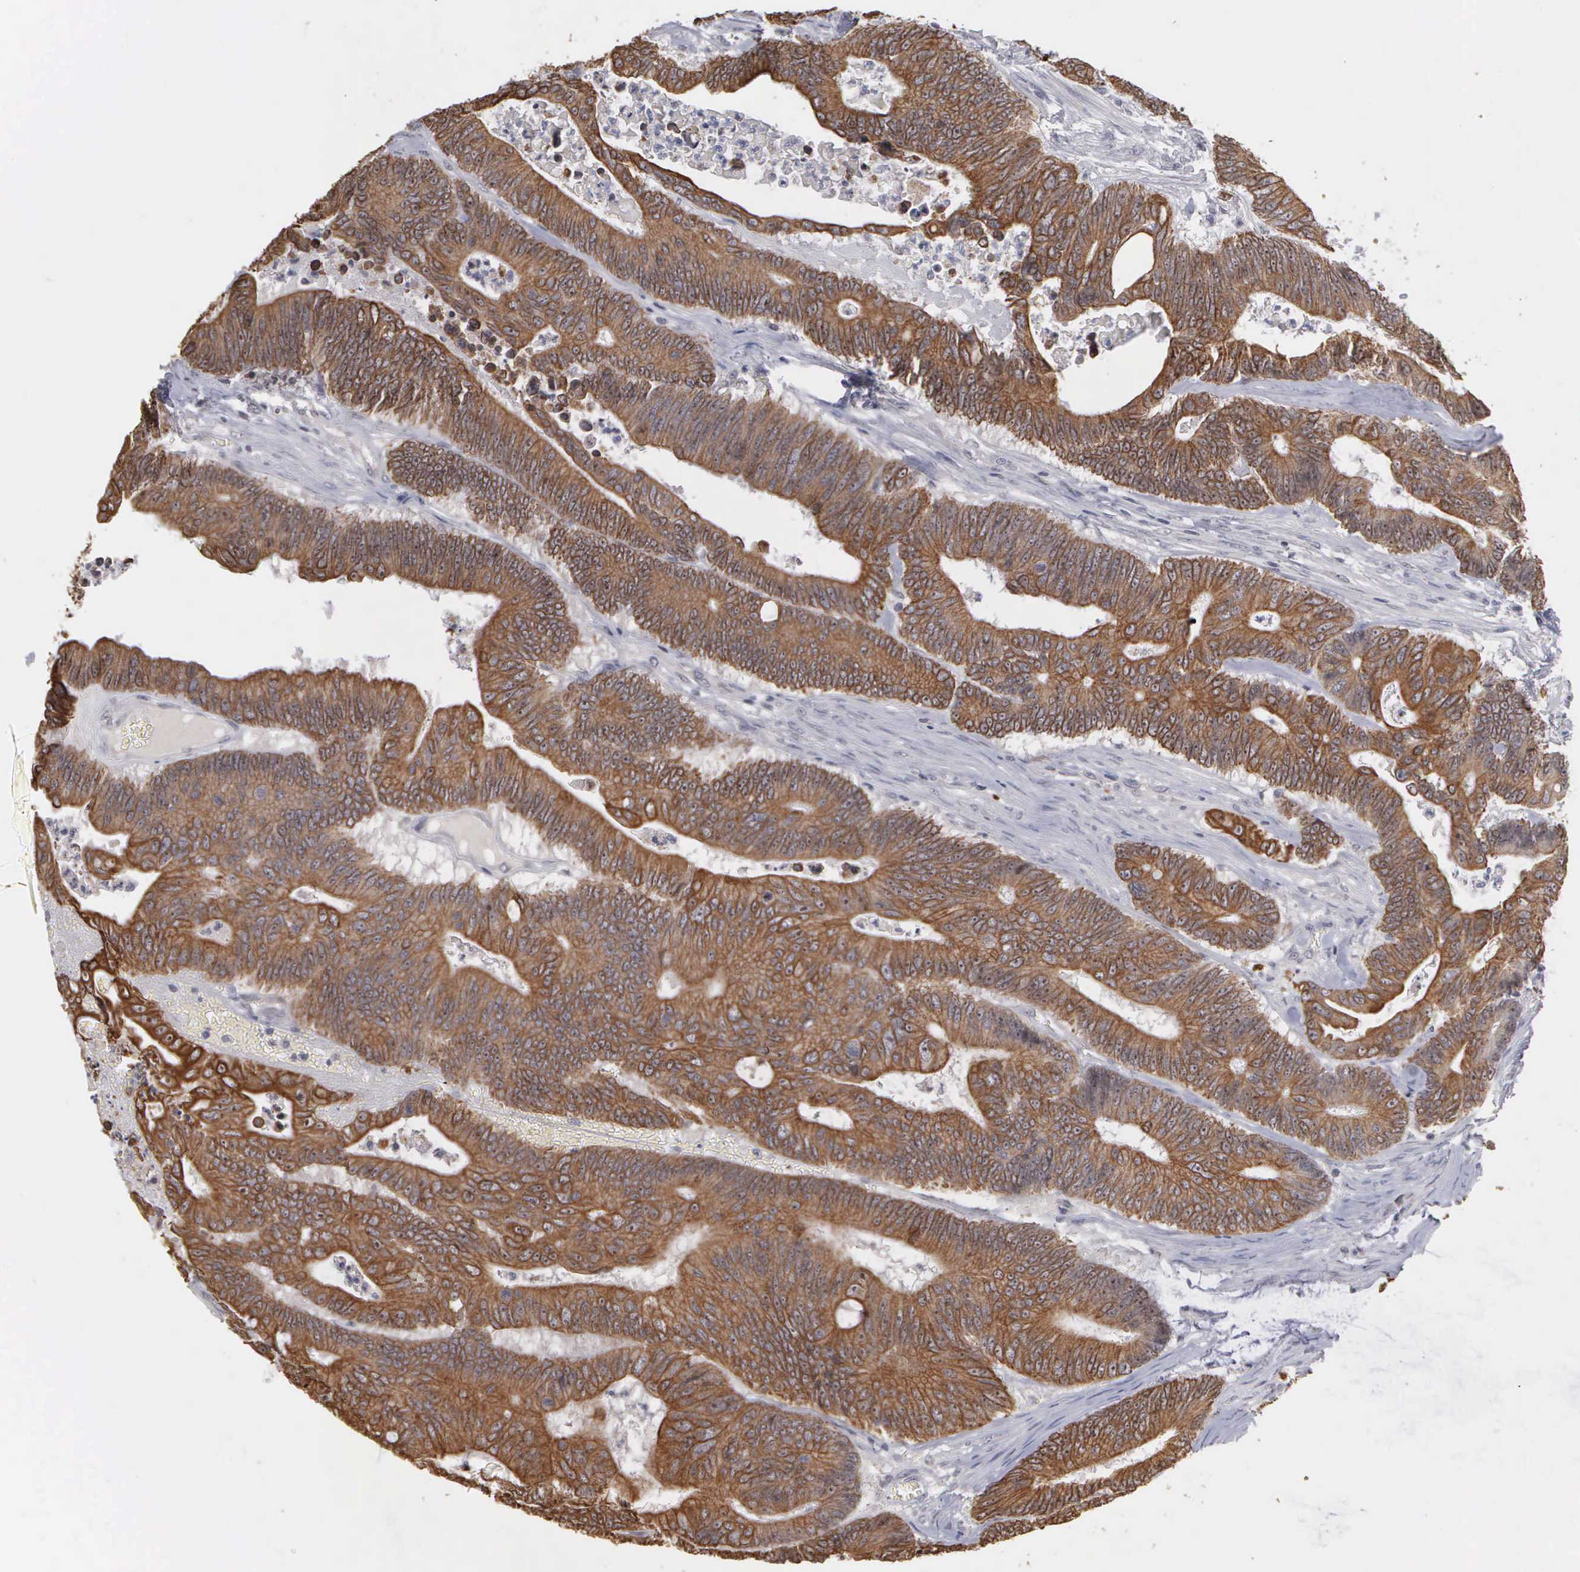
{"staining": {"intensity": "moderate", "quantity": ">75%", "location": "cytoplasmic/membranous"}, "tissue": "colorectal cancer", "cell_type": "Tumor cells", "image_type": "cancer", "snomed": [{"axis": "morphology", "description": "Adenocarcinoma, NOS"}, {"axis": "topography", "description": "Colon"}], "caption": "Protein expression analysis of adenocarcinoma (colorectal) displays moderate cytoplasmic/membranous expression in about >75% of tumor cells. (brown staining indicates protein expression, while blue staining denotes nuclei).", "gene": "WDR89", "patient": {"sex": "male", "age": 65}}